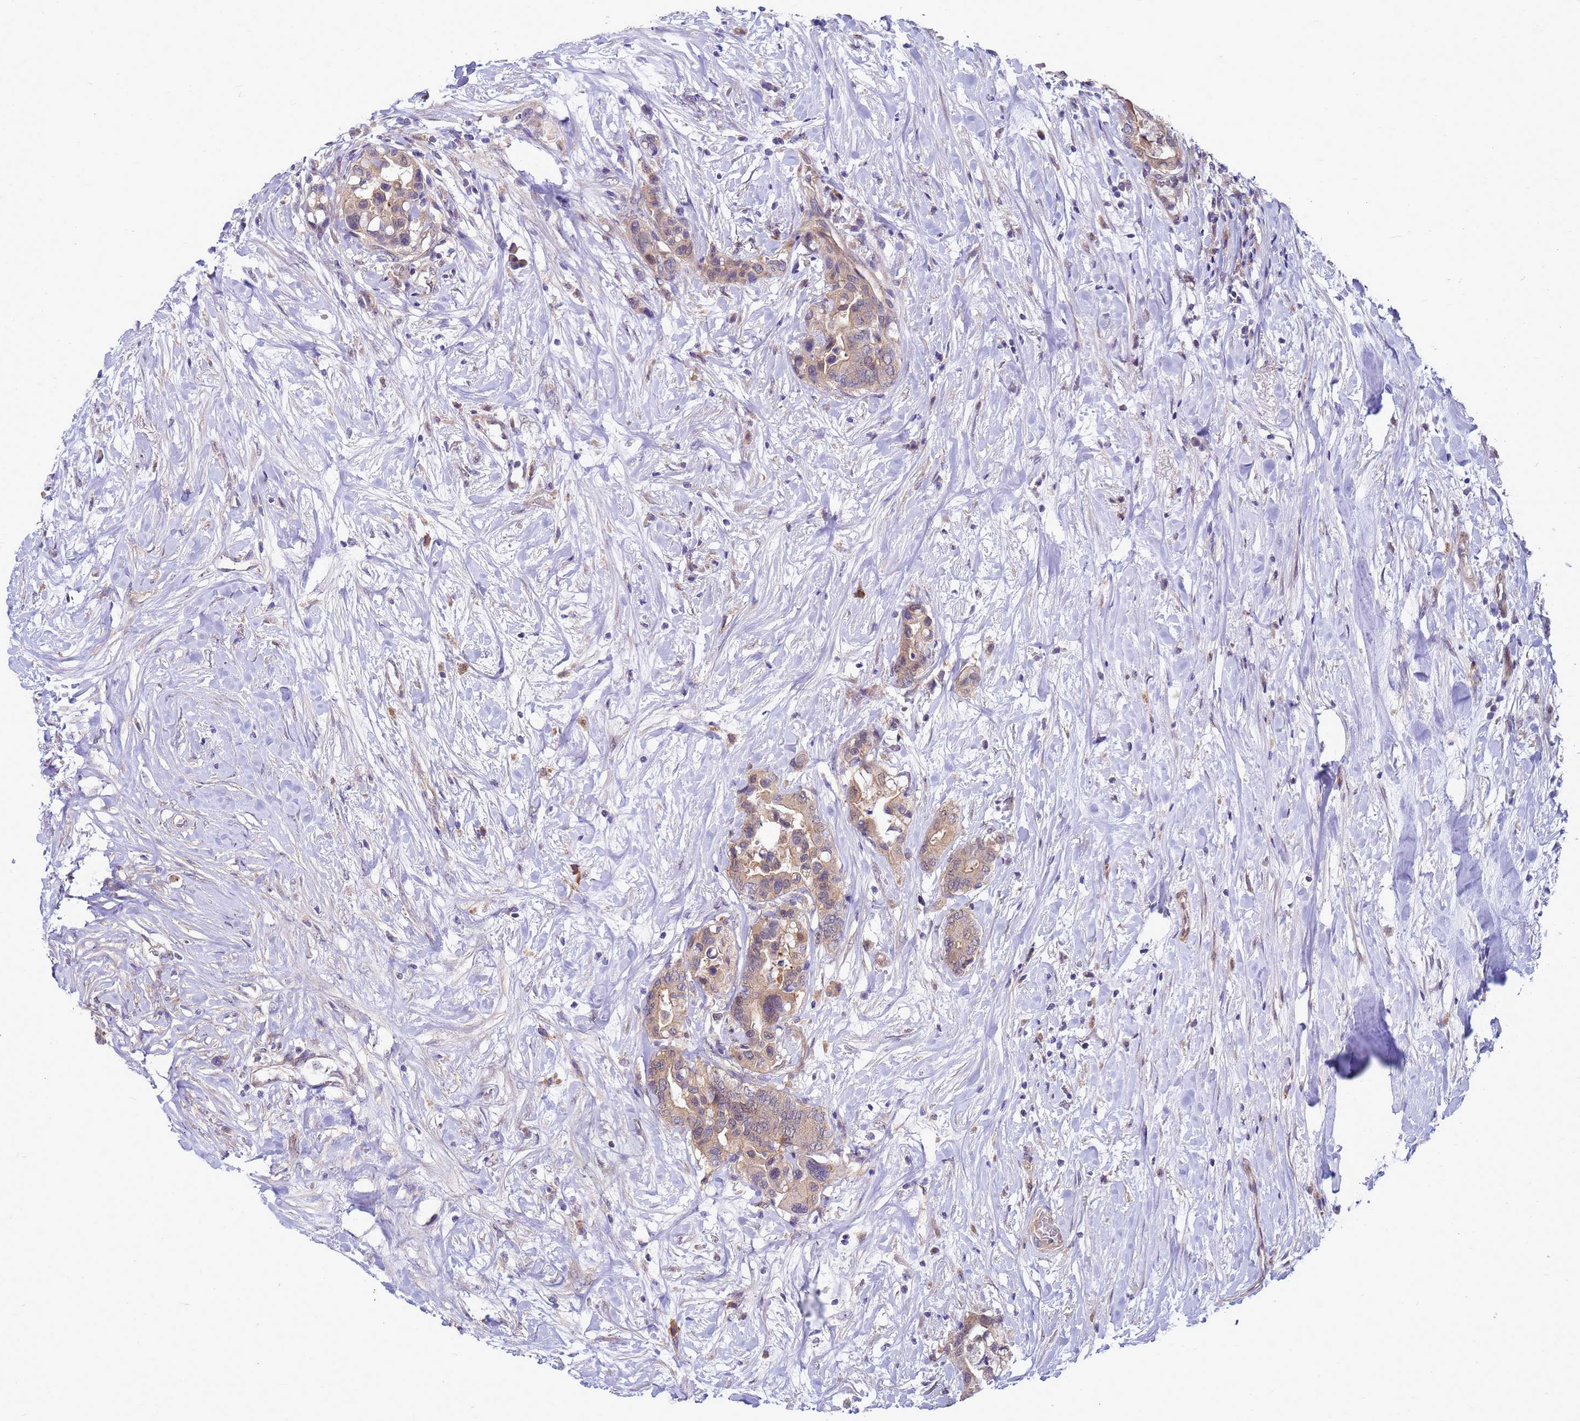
{"staining": {"intensity": "weak", "quantity": ">75%", "location": "cytoplasmic/membranous"}, "tissue": "colorectal cancer", "cell_type": "Tumor cells", "image_type": "cancer", "snomed": [{"axis": "morphology", "description": "Normal tissue, NOS"}, {"axis": "morphology", "description": "Adenocarcinoma, NOS"}, {"axis": "topography", "description": "Colon"}], "caption": "Human colorectal adenocarcinoma stained with a protein marker displays weak staining in tumor cells.", "gene": "ENOPH1", "patient": {"sex": "male", "age": 82}}